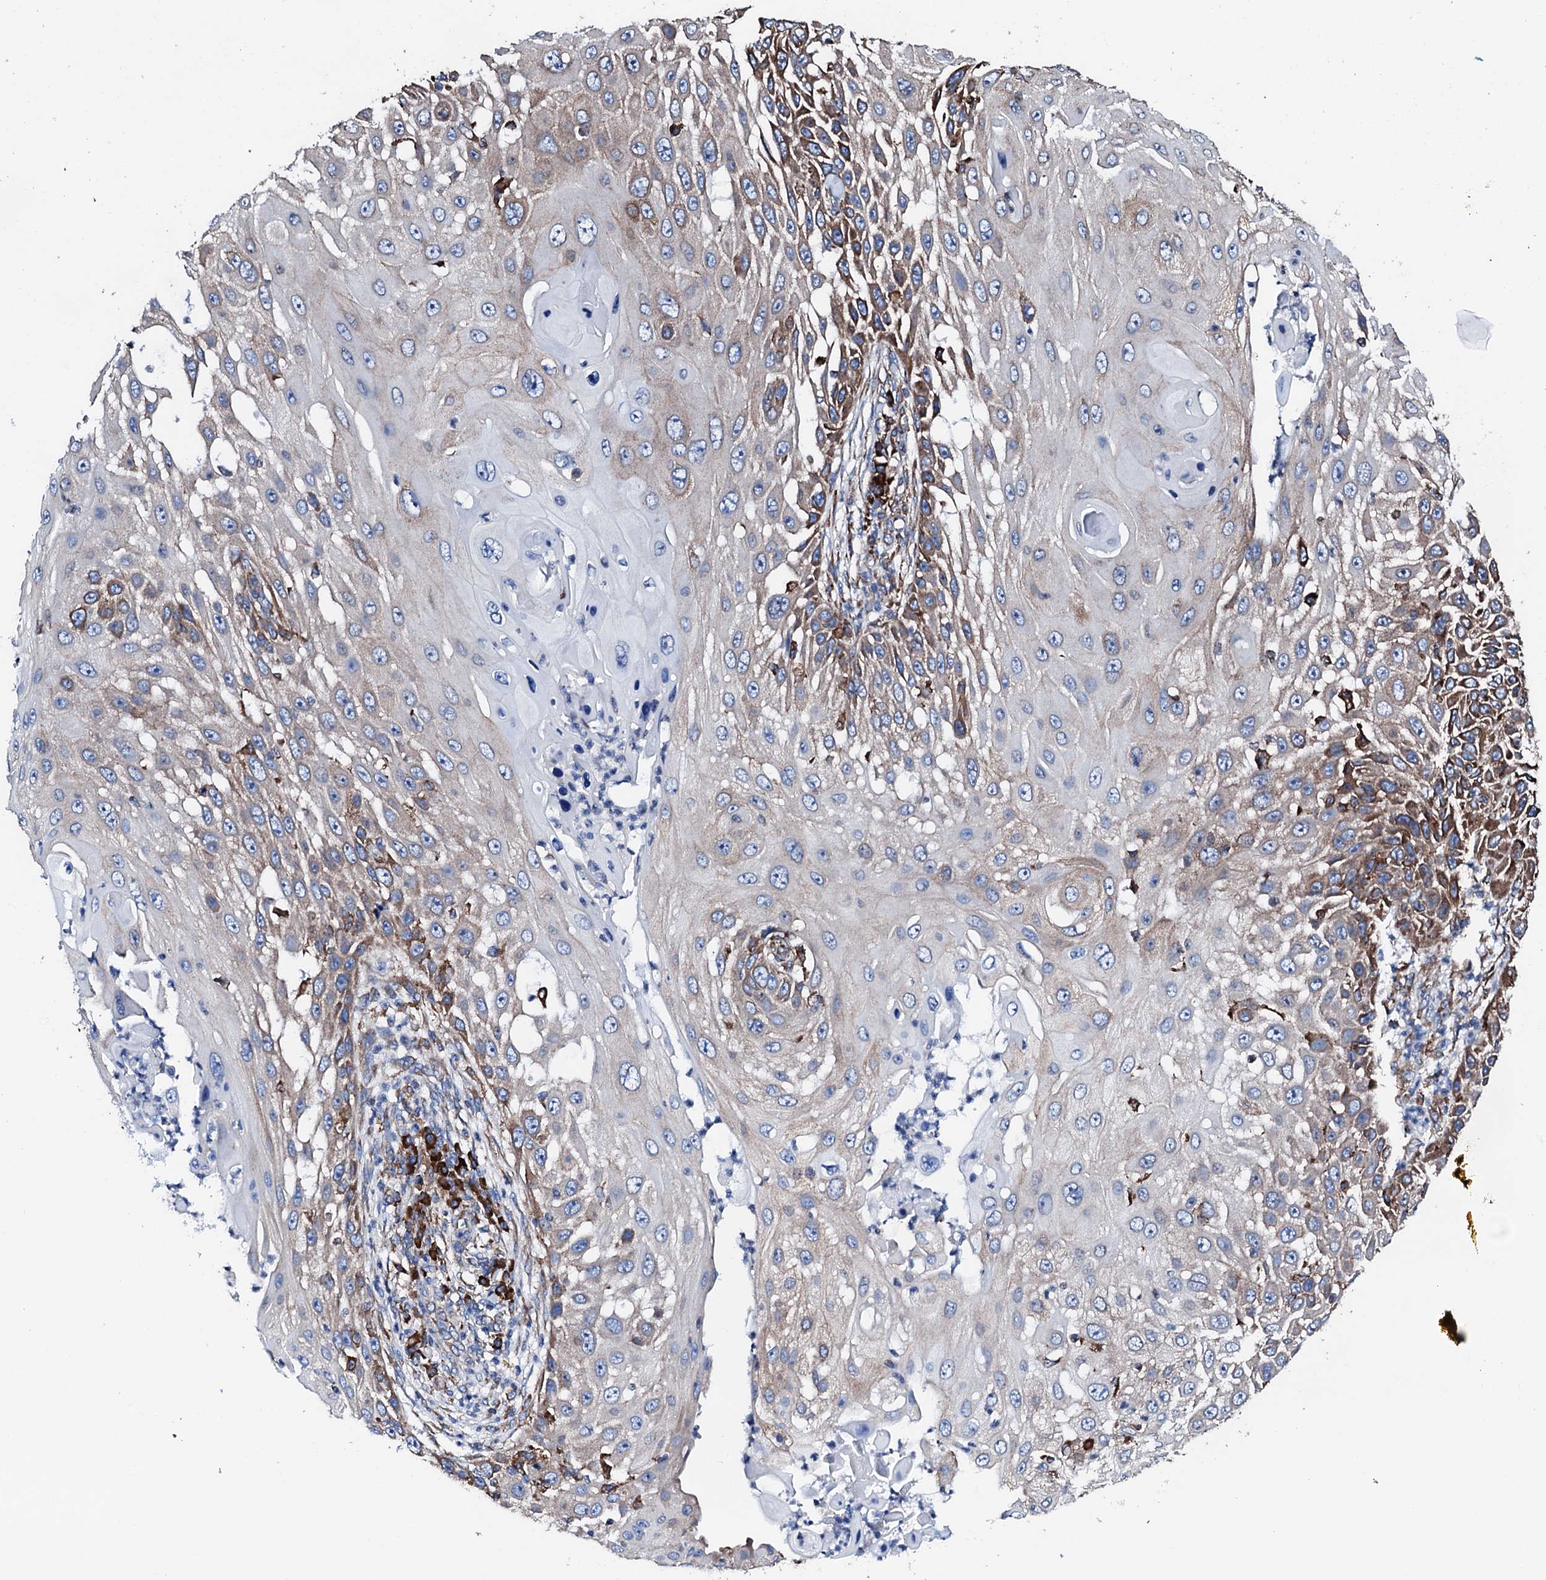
{"staining": {"intensity": "moderate", "quantity": "25%-75%", "location": "cytoplasmic/membranous"}, "tissue": "skin cancer", "cell_type": "Tumor cells", "image_type": "cancer", "snomed": [{"axis": "morphology", "description": "Squamous cell carcinoma, NOS"}, {"axis": "topography", "description": "Skin"}], "caption": "Skin squamous cell carcinoma was stained to show a protein in brown. There is medium levels of moderate cytoplasmic/membranous staining in approximately 25%-75% of tumor cells.", "gene": "AMDHD1", "patient": {"sex": "female", "age": 44}}